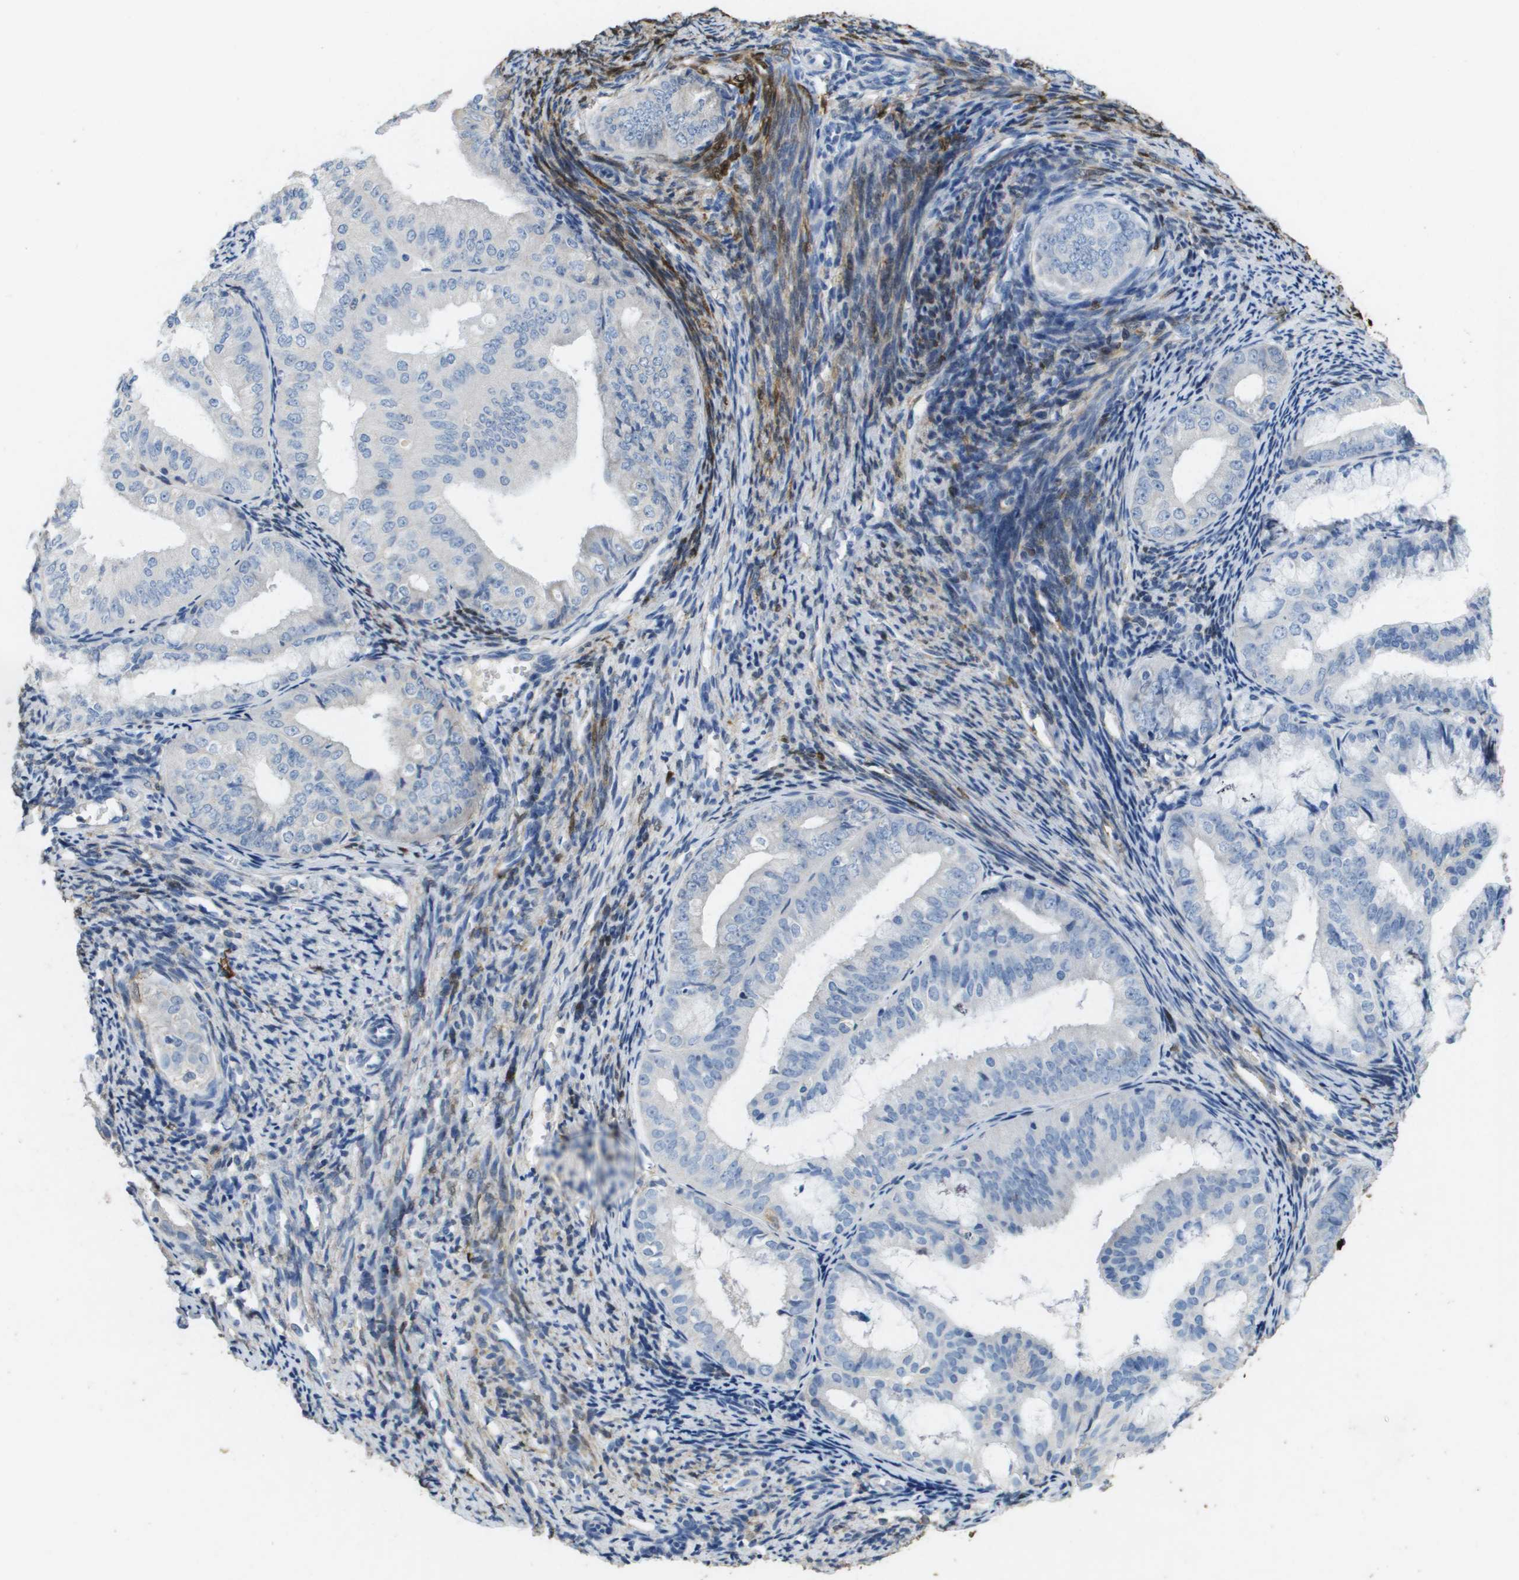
{"staining": {"intensity": "negative", "quantity": "none", "location": "none"}, "tissue": "endometrial cancer", "cell_type": "Tumor cells", "image_type": "cancer", "snomed": [{"axis": "morphology", "description": "Adenocarcinoma, NOS"}, {"axis": "topography", "description": "Endometrium"}], "caption": "Immunohistochemical staining of adenocarcinoma (endometrial) displays no significant staining in tumor cells.", "gene": "FABP5", "patient": {"sex": "female", "age": 63}}